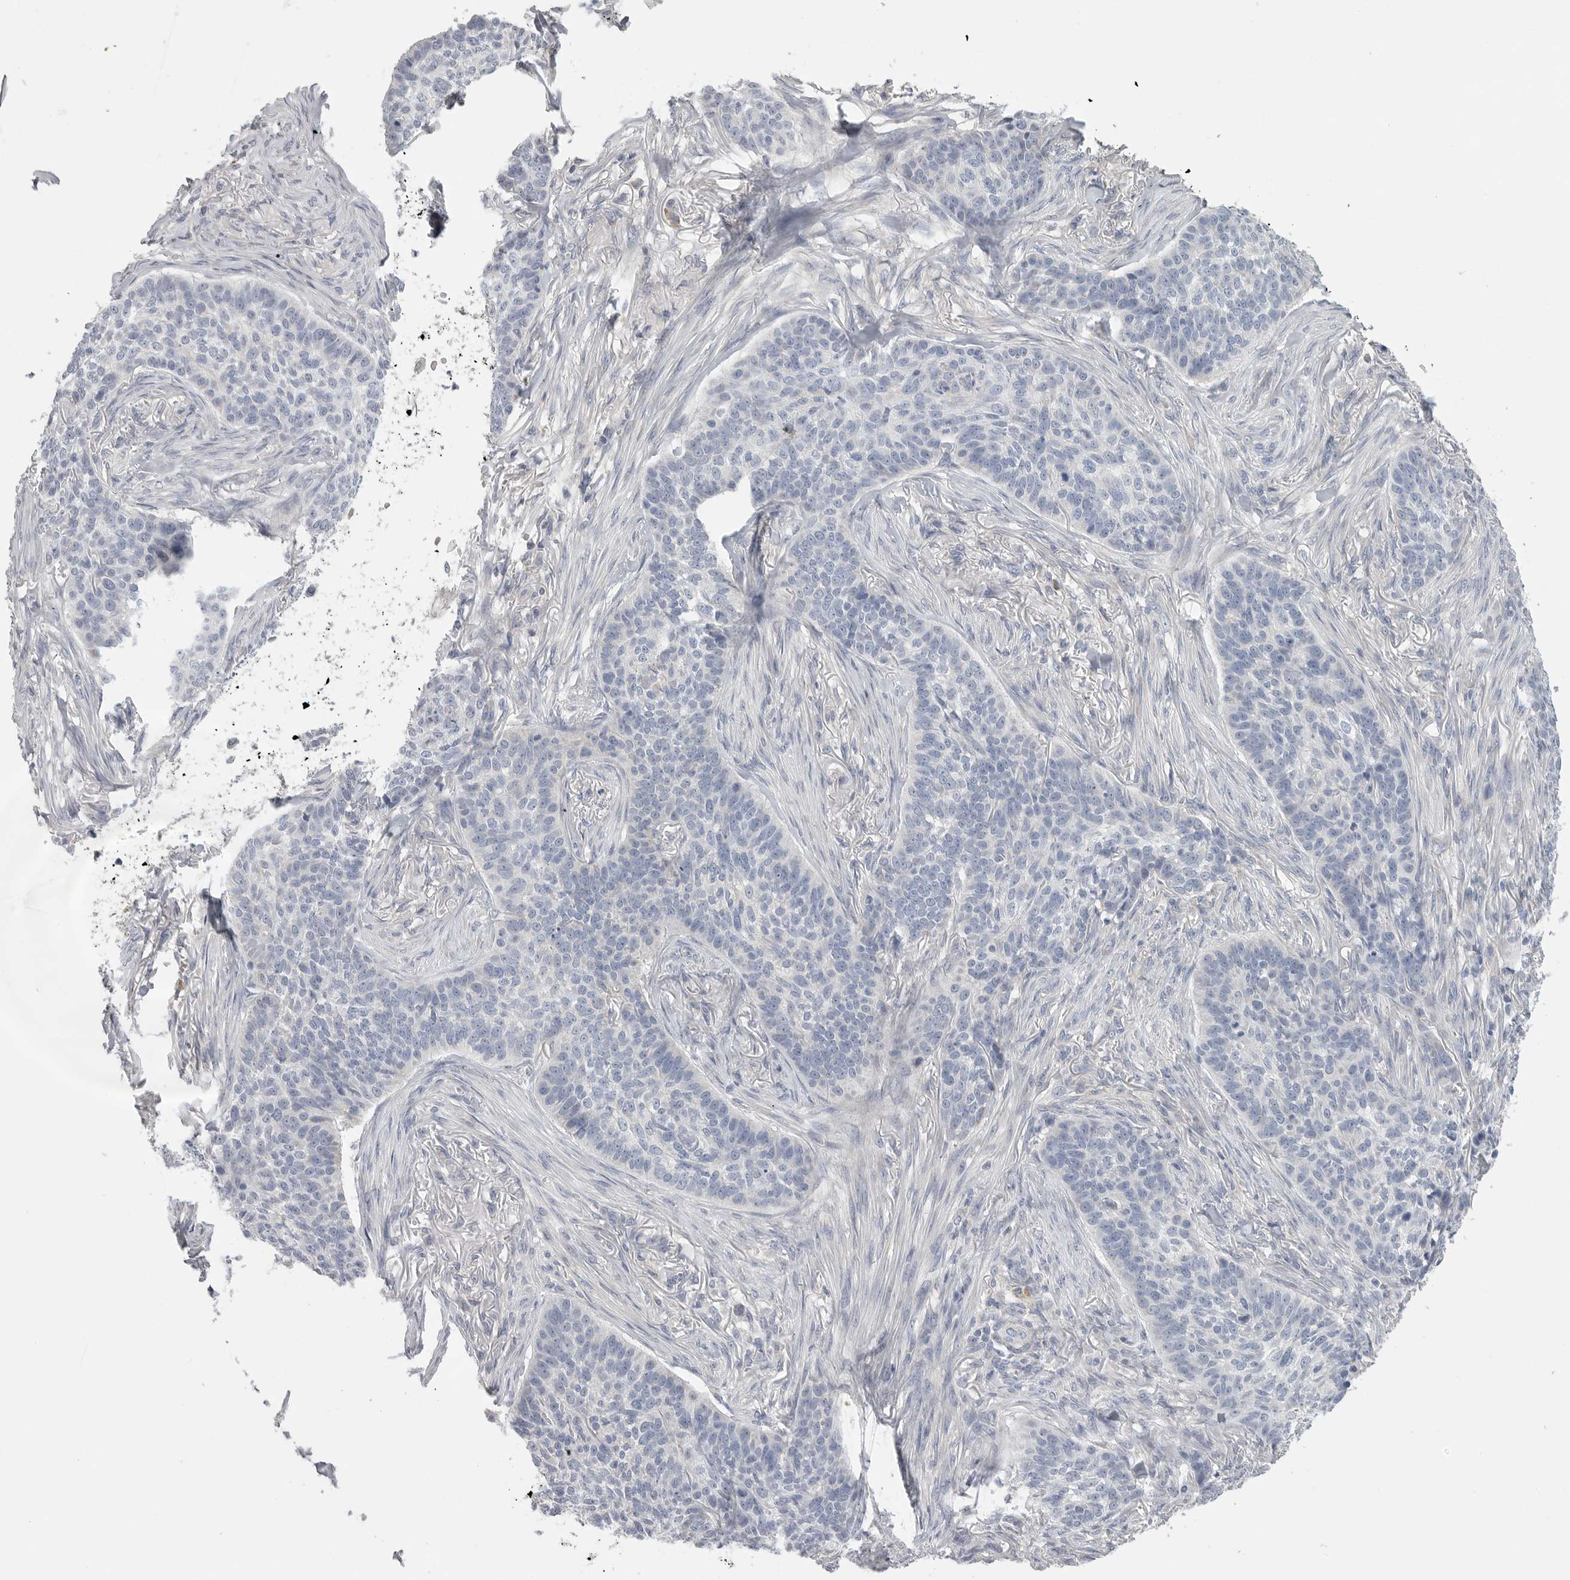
{"staining": {"intensity": "negative", "quantity": "none", "location": "none"}, "tissue": "skin cancer", "cell_type": "Tumor cells", "image_type": "cancer", "snomed": [{"axis": "morphology", "description": "Basal cell carcinoma"}, {"axis": "topography", "description": "Skin"}], "caption": "Immunohistochemical staining of human skin cancer (basal cell carcinoma) exhibits no significant staining in tumor cells. (Immunohistochemistry (ihc), brightfield microscopy, high magnification).", "gene": "SDC3", "patient": {"sex": "male", "age": 85}}